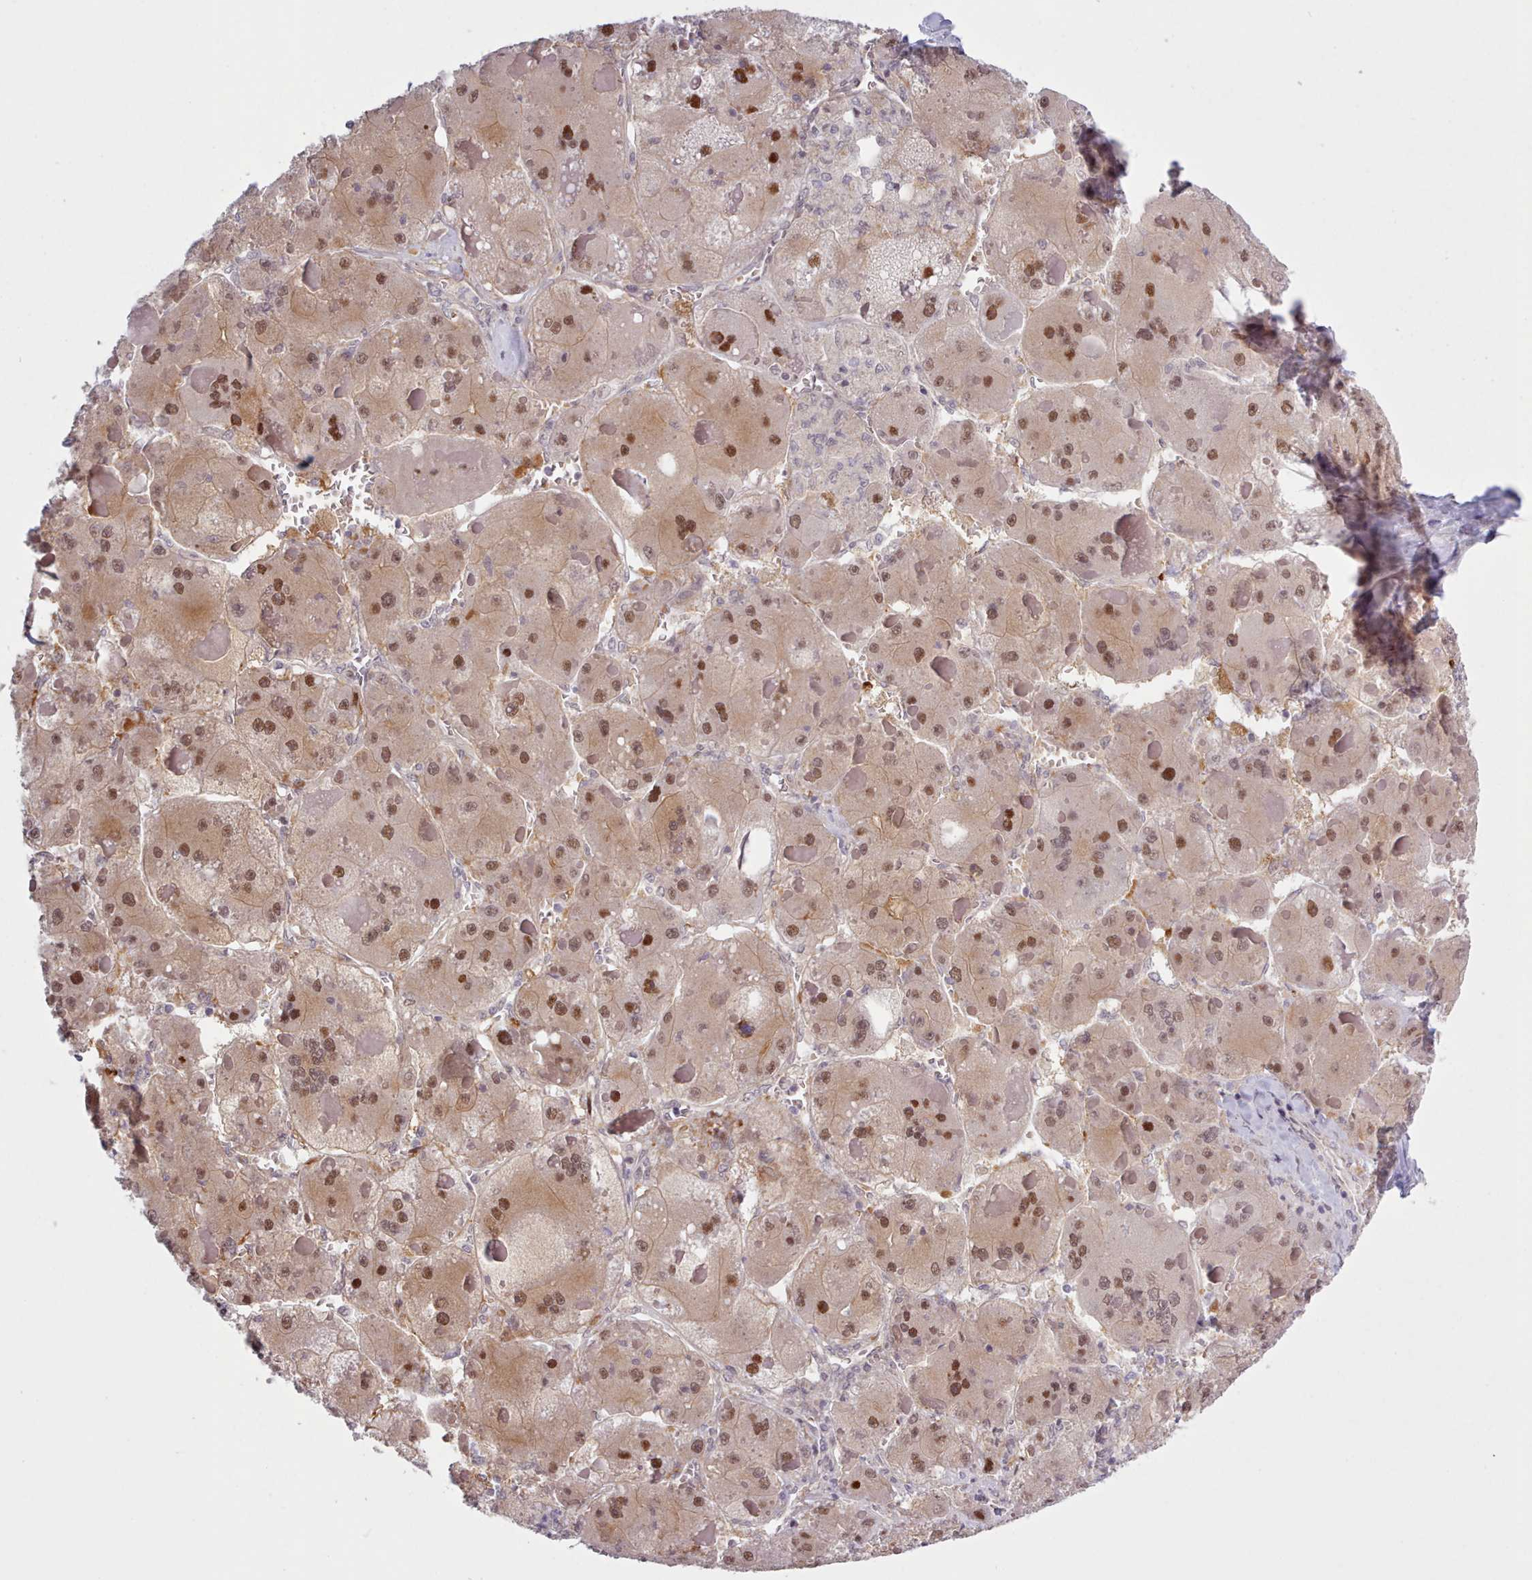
{"staining": {"intensity": "moderate", "quantity": ">75%", "location": "cytoplasmic/membranous,nuclear"}, "tissue": "liver cancer", "cell_type": "Tumor cells", "image_type": "cancer", "snomed": [{"axis": "morphology", "description": "Carcinoma, Hepatocellular, NOS"}, {"axis": "topography", "description": "Liver"}], "caption": "Moderate cytoplasmic/membranous and nuclear positivity is identified in approximately >75% of tumor cells in liver hepatocellular carcinoma.", "gene": "KBTBD7", "patient": {"sex": "female", "age": 73}}